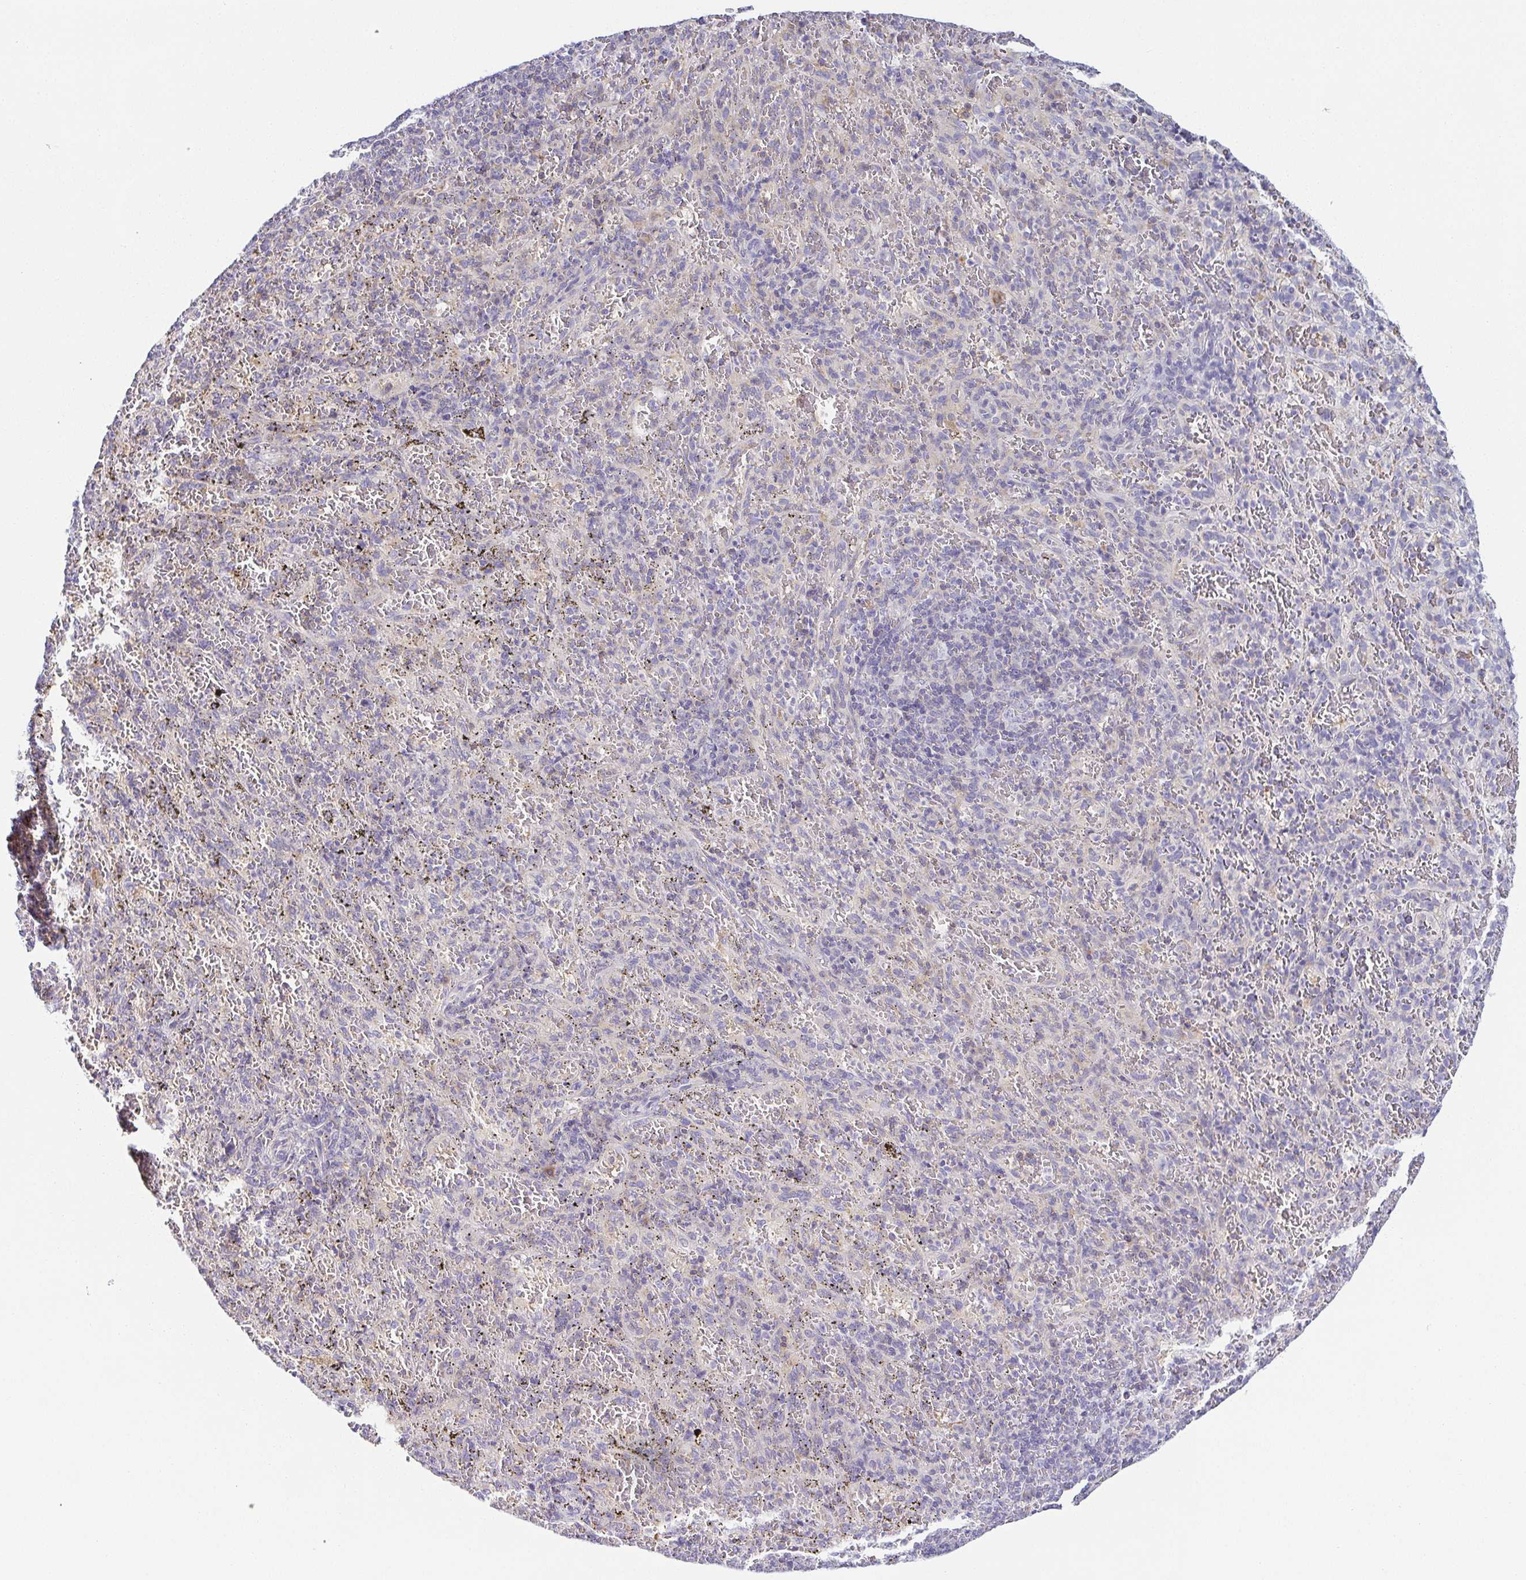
{"staining": {"intensity": "negative", "quantity": "none", "location": "none"}, "tissue": "spleen", "cell_type": "Cells in red pulp", "image_type": "normal", "snomed": [{"axis": "morphology", "description": "Normal tissue, NOS"}, {"axis": "topography", "description": "Spleen"}], "caption": "DAB immunohistochemical staining of benign spleen displays no significant expression in cells in red pulp.", "gene": "FAM162B", "patient": {"sex": "male", "age": 57}}